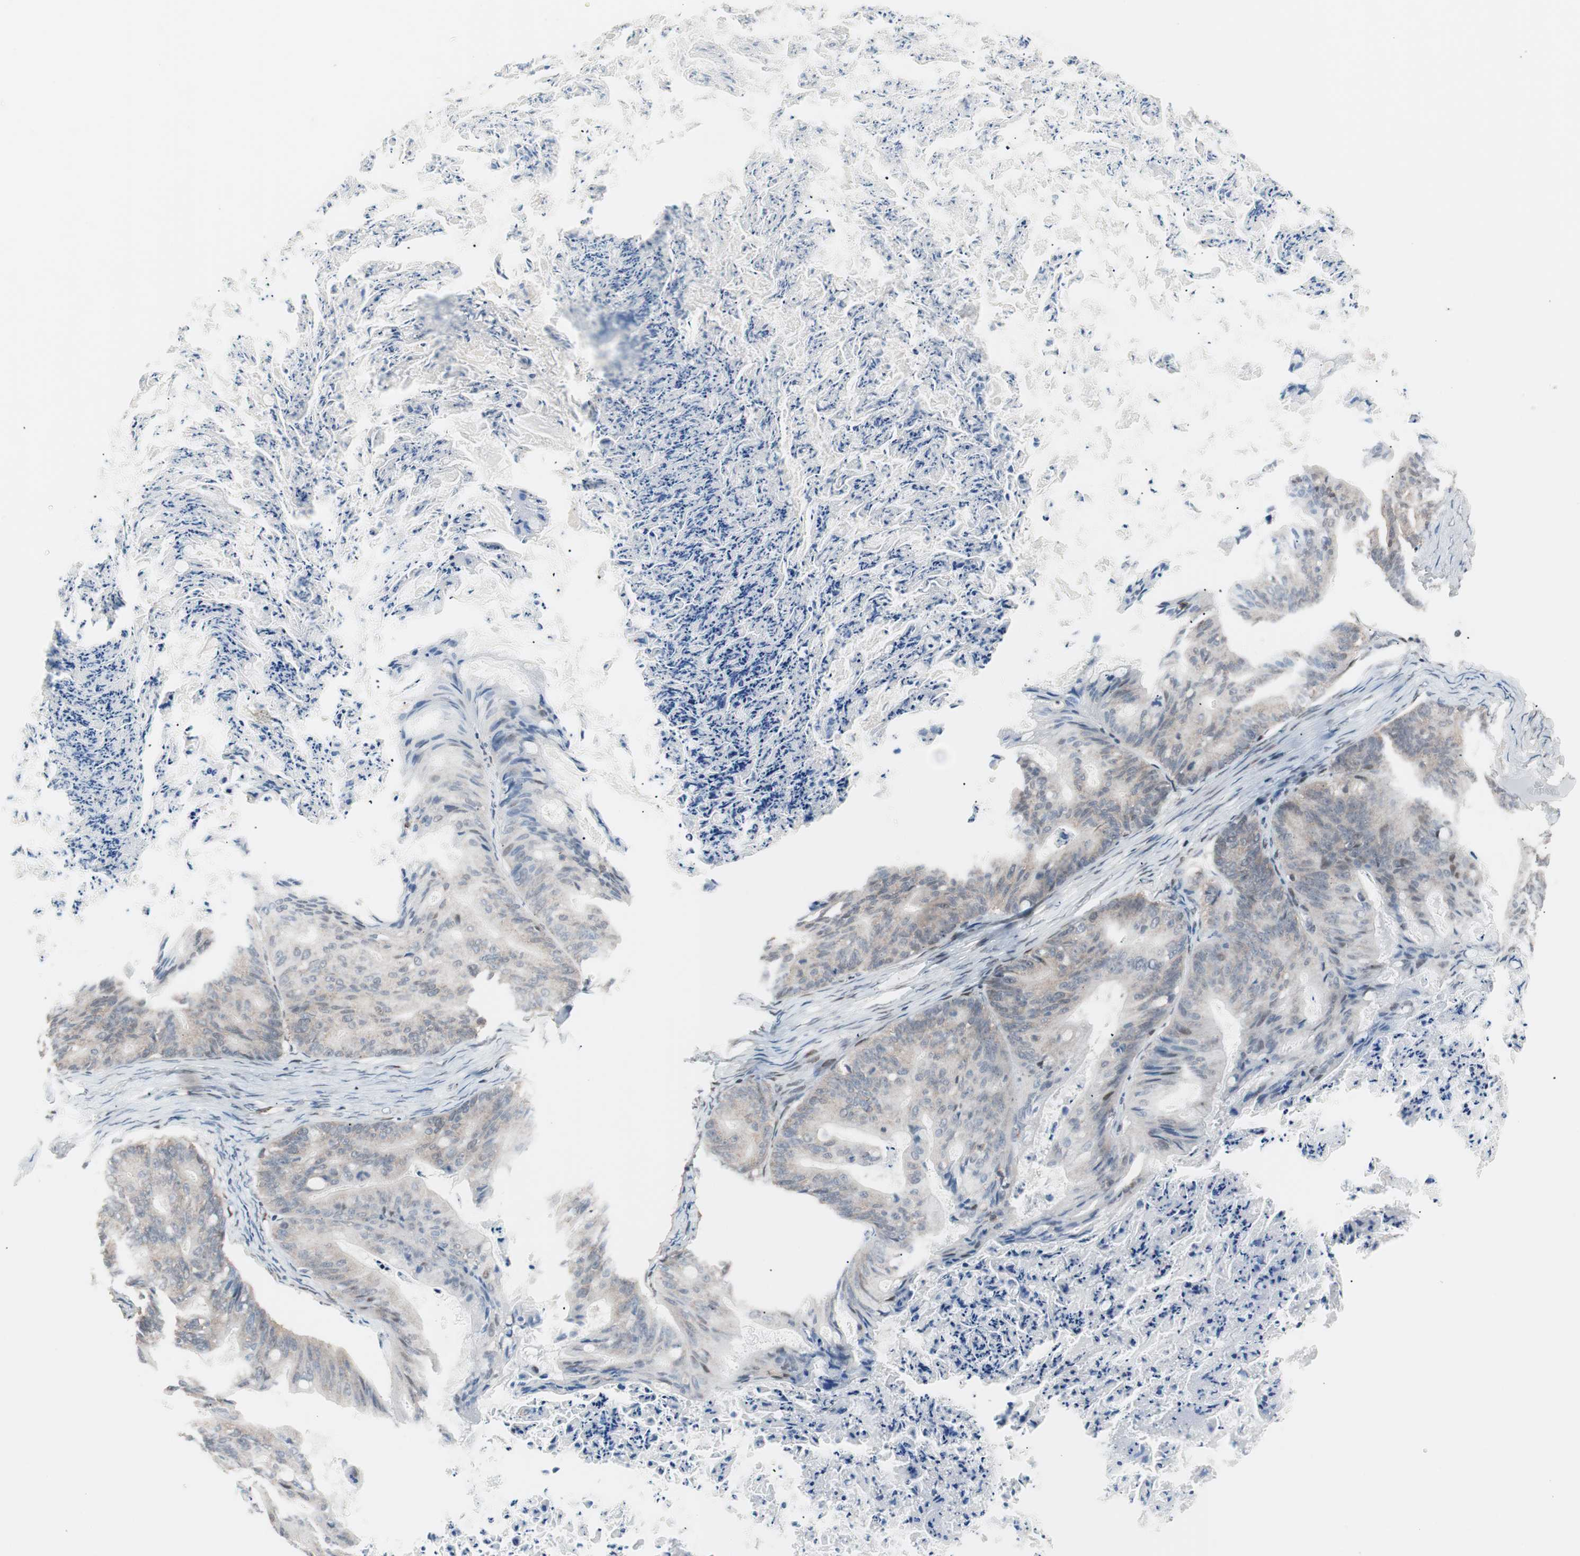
{"staining": {"intensity": "negative", "quantity": "none", "location": "none"}, "tissue": "ovarian cancer", "cell_type": "Tumor cells", "image_type": "cancer", "snomed": [{"axis": "morphology", "description": "Cystadenocarcinoma, mucinous, NOS"}, {"axis": "topography", "description": "Ovary"}], "caption": "The histopathology image exhibits no significant positivity in tumor cells of ovarian cancer. (IHC, brightfield microscopy, high magnification).", "gene": "POLH", "patient": {"sex": "female", "age": 36}}